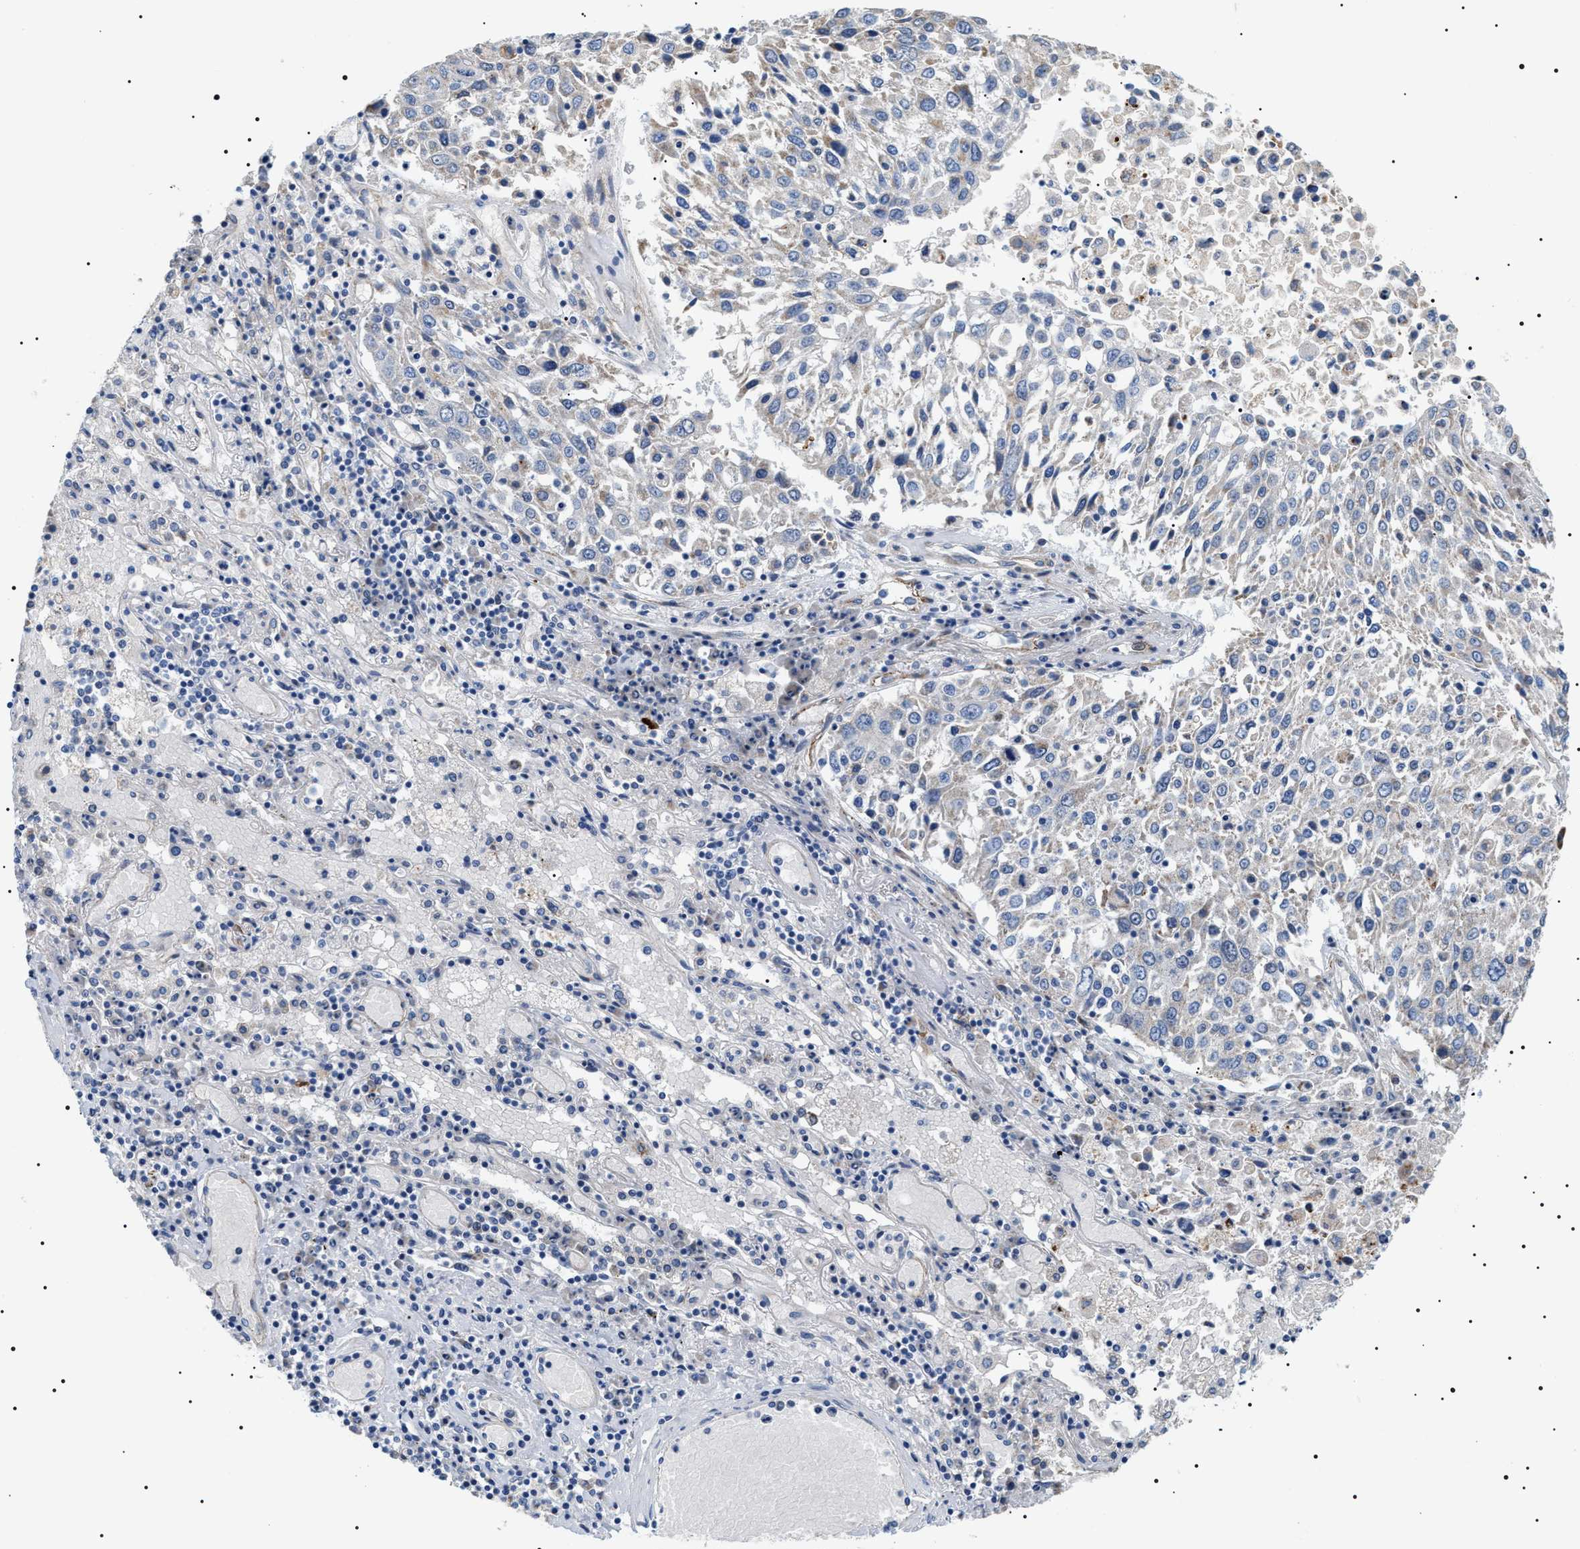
{"staining": {"intensity": "negative", "quantity": "none", "location": "none"}, "tissue": "lung cancer", "cell_type": "Tumor cells", "image_type": "cancer", "snomed": [{"axis": "morphology", "description": "Squamous cell carcinoma, NOS"}, {"axis": "topography", "description": "Lung"}], "caption": "The immunohistochemistry histopathology image has no significant expression in tumor cells of lung cancer (squamous cell carcinoma) tissue.", "gene": "TMEM222", "patient": {"sex": "male", "age": 65}}